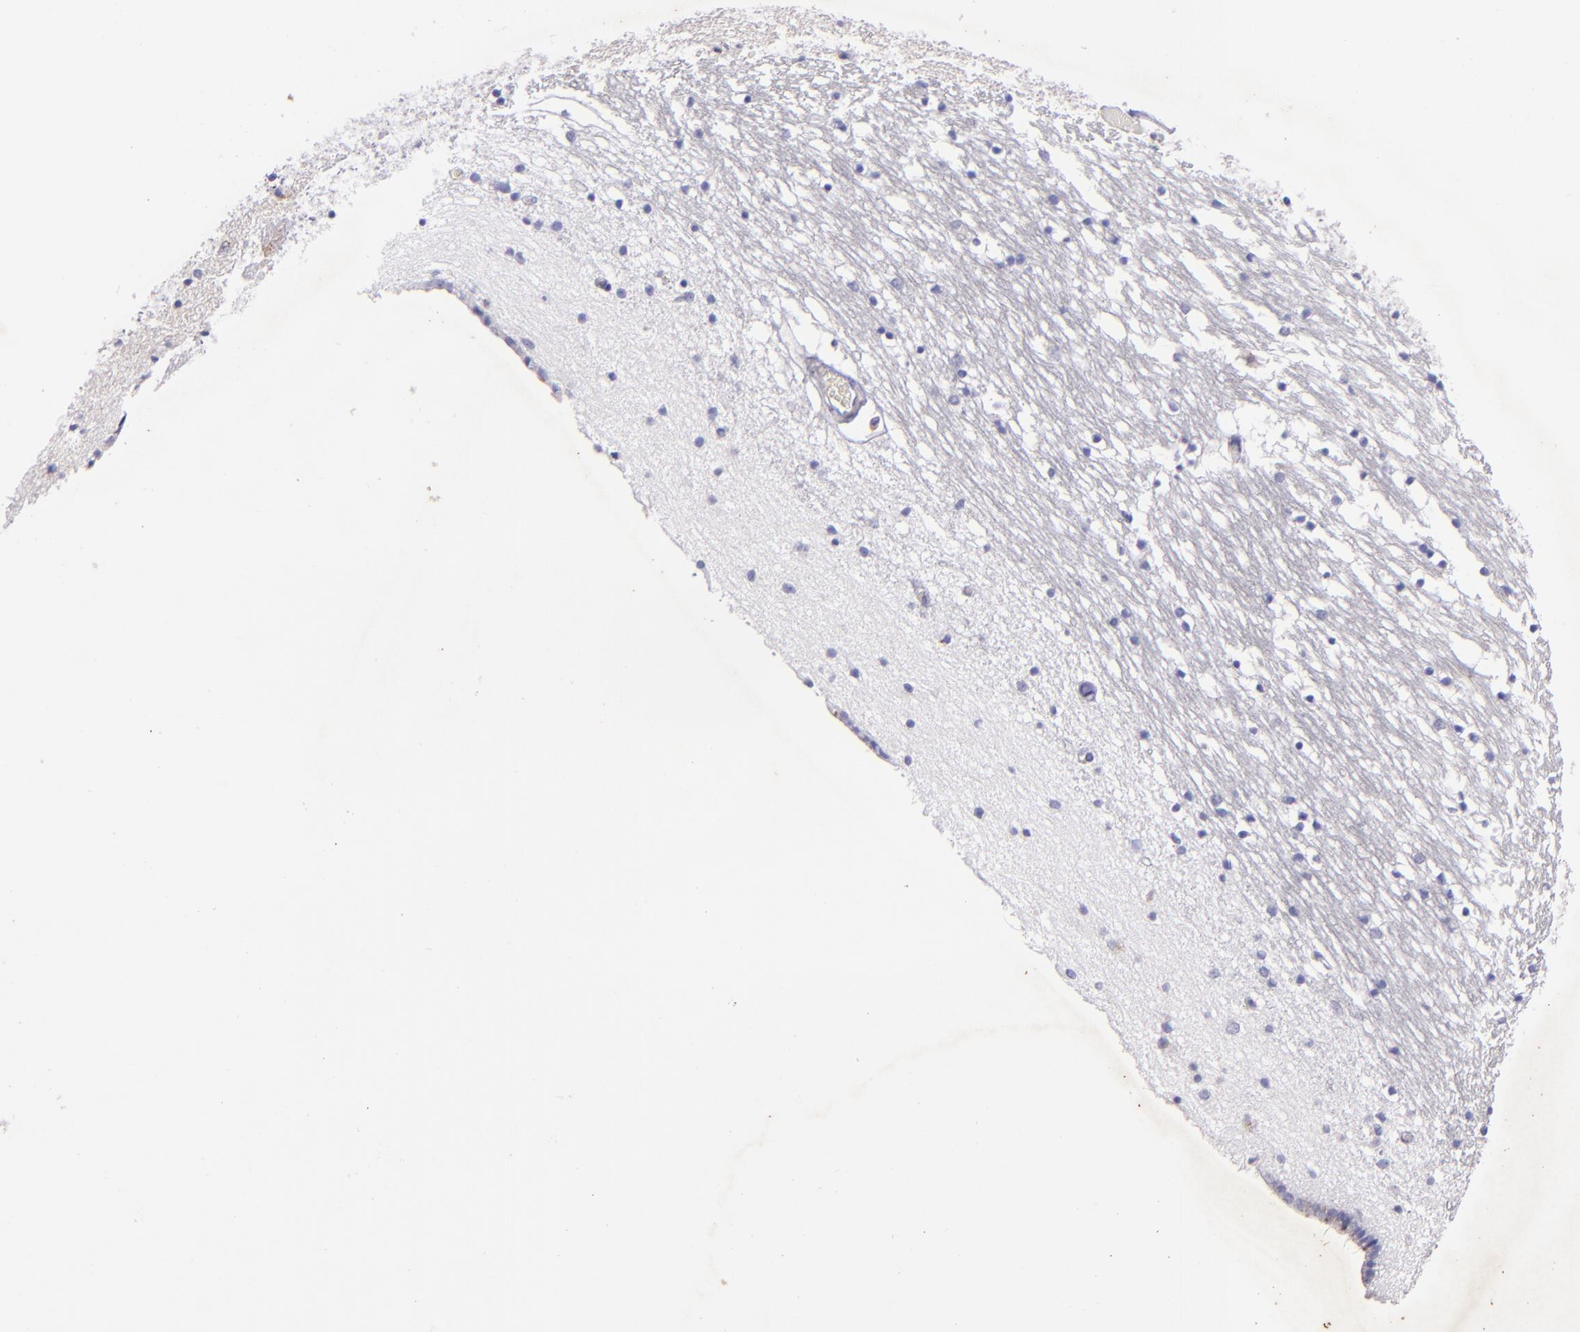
{"staining": {"intensity": "negative", "quantity": "none", "location": "none"}, "tissue": "caudate", "cell_type": "Glial cells", "image_type": "normal", "snomed": [{"axis": "morphology", "description": "Normal tissue, NOS"}, {"axis": "topography", "description": "Lateral ventricle wall"}], "caption": "Protein analysis of unremarkable caudate demonstrates no significant staining in glial cells. The staining was performed using DAB (3,3'-diaminobenzidine) to visualize the protein expression in brown, while the nuclei were stained in blue with hematoxylin (Magnification: 20x).", "gene": "RET", "patient": {"sex": "male", "age": 45}}